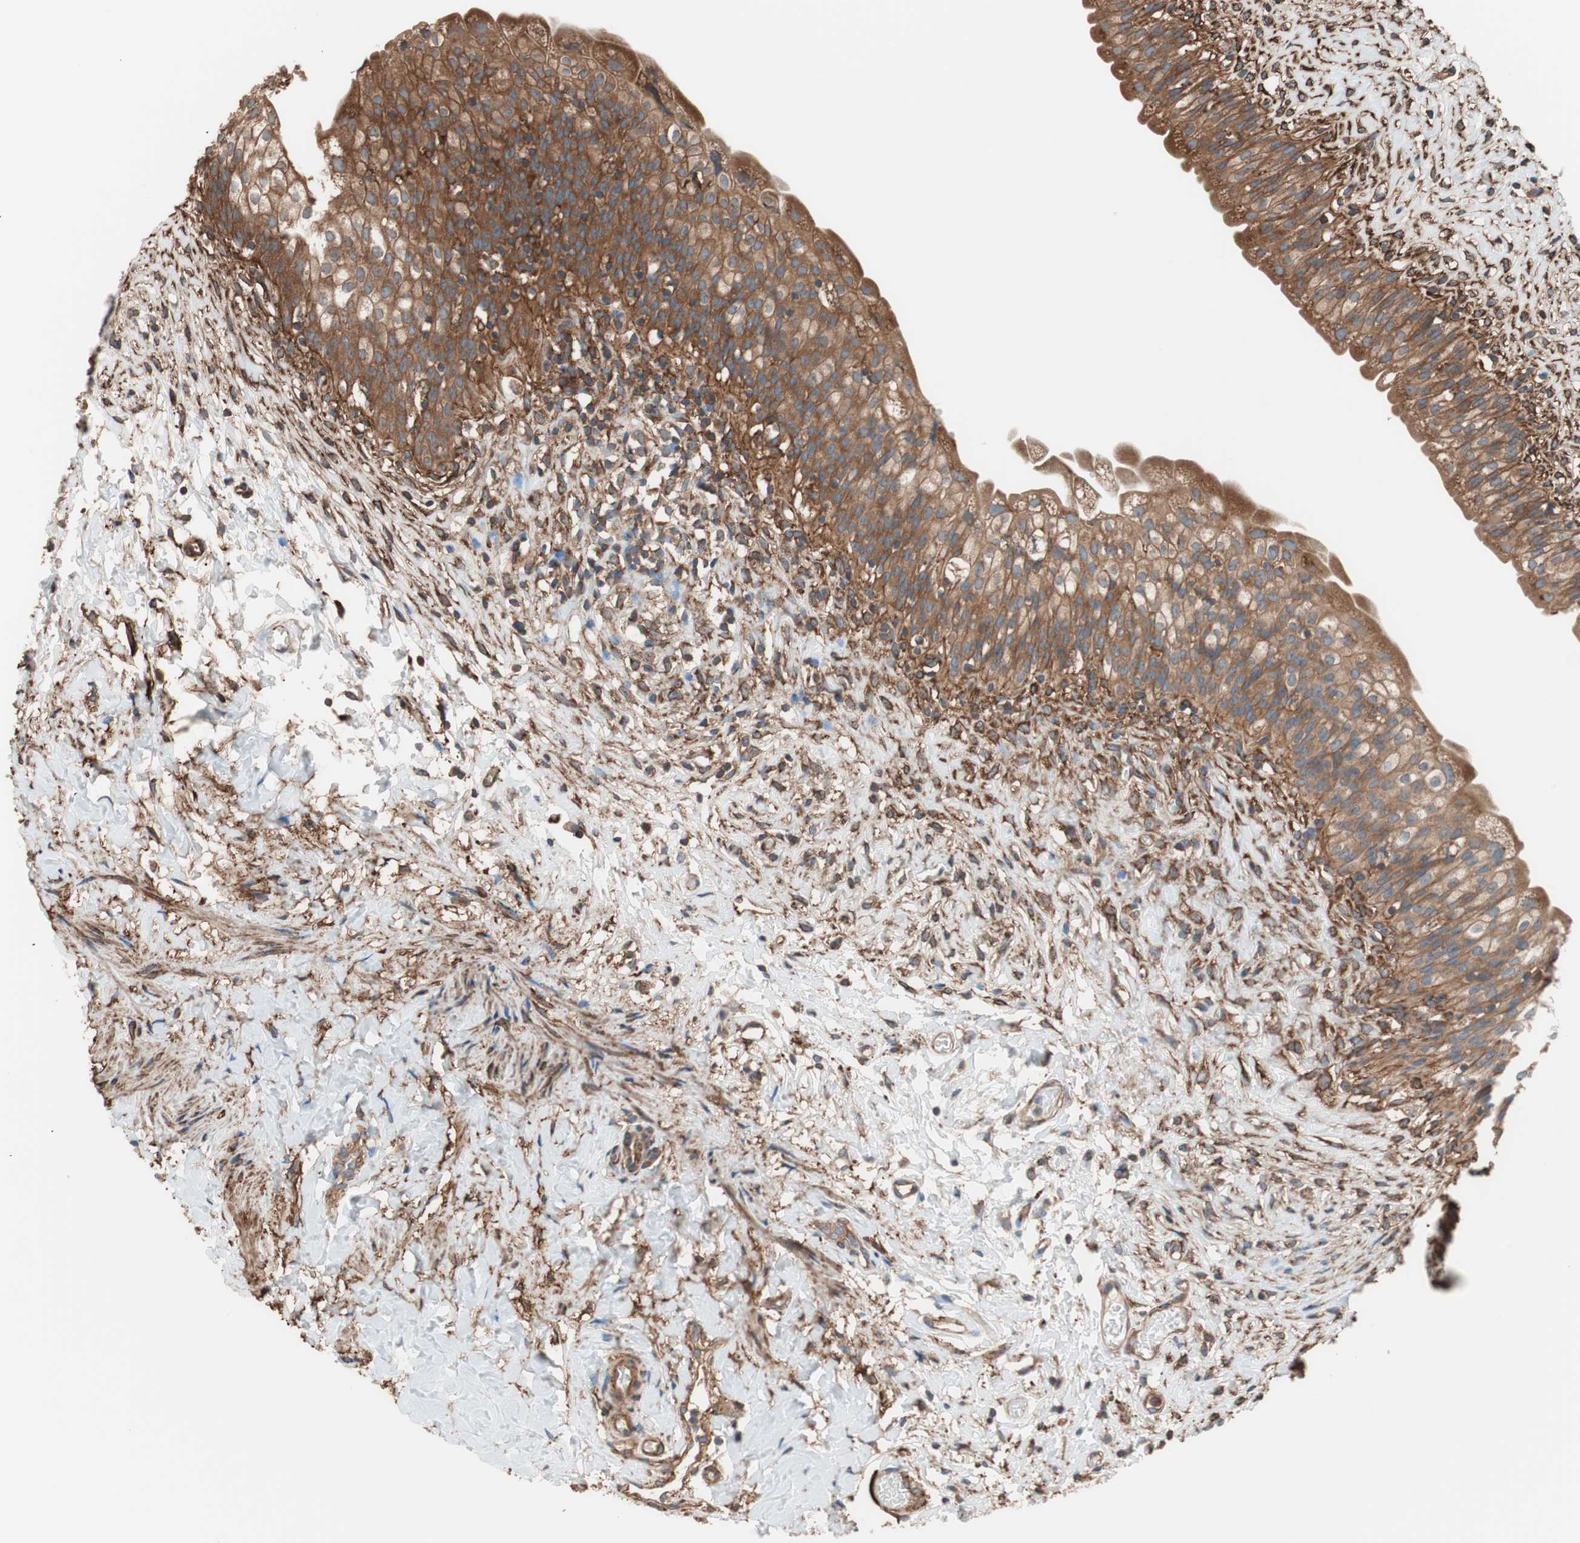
{"staining": {"intensity": "strong", "quantity": ">75%", "location": "cytoplasmic/membranous"}, "tissue": "urinary bladder", "cell_type": "Urothelial cells", "image_type": "normal", "snomed": [{"axis": "morphology", "description": "Normal tissue, NOS"}, {"axis": "morphology", "description": "Inflammation, NOS"}, {"axis": "topography", "description": "Urinary bladder"}], "caption": "Urinary bladder stained with a brown dye displays strong cytoplasmic/membranous positive expression in approximately >75% of urothelial cells.", "gene": "GPSM2", "patient": {"sex": "female", "age": 80}}